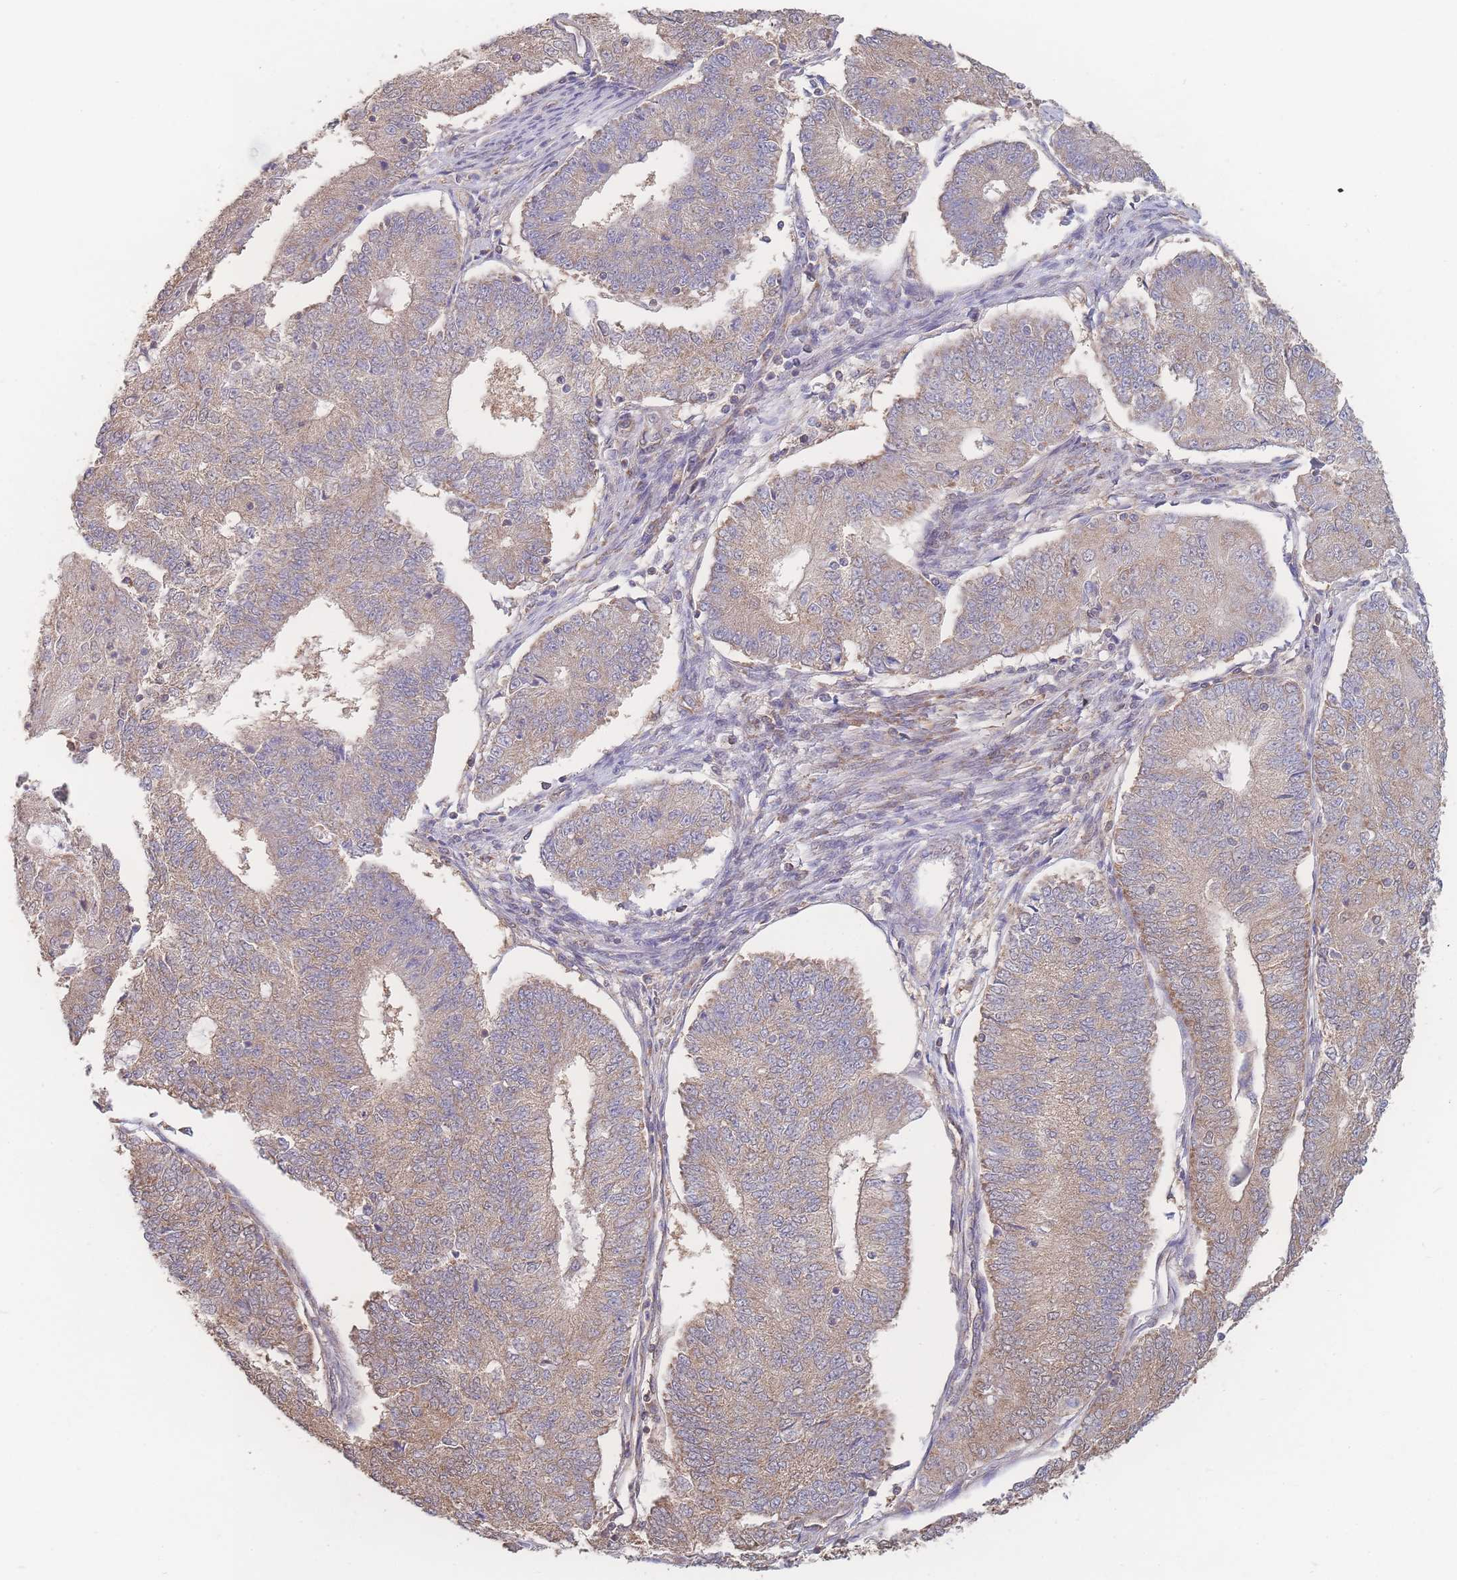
{"staining": {"intensity": "weak", "quantity": ">75%", "location": "cytoplasmic/membranous"}, "tissue": "endometrial cancer", "cell_type": "Tumor cells", "image_type": "cancer", "snomed": [{"axis": "morphology", "description": "Adenocarcinoma, NOS"}, {"axis": "topography", "description": "Endometrium"}], "caption": "Immunohistochemical staining of endometrial cancer (adenocarcinoma) reveals weak cytoplasmic/membranous protein staining in about >75% of tumor cells.", "gene": "GIPR", "patient": {"sex": "female", "age": 56}}